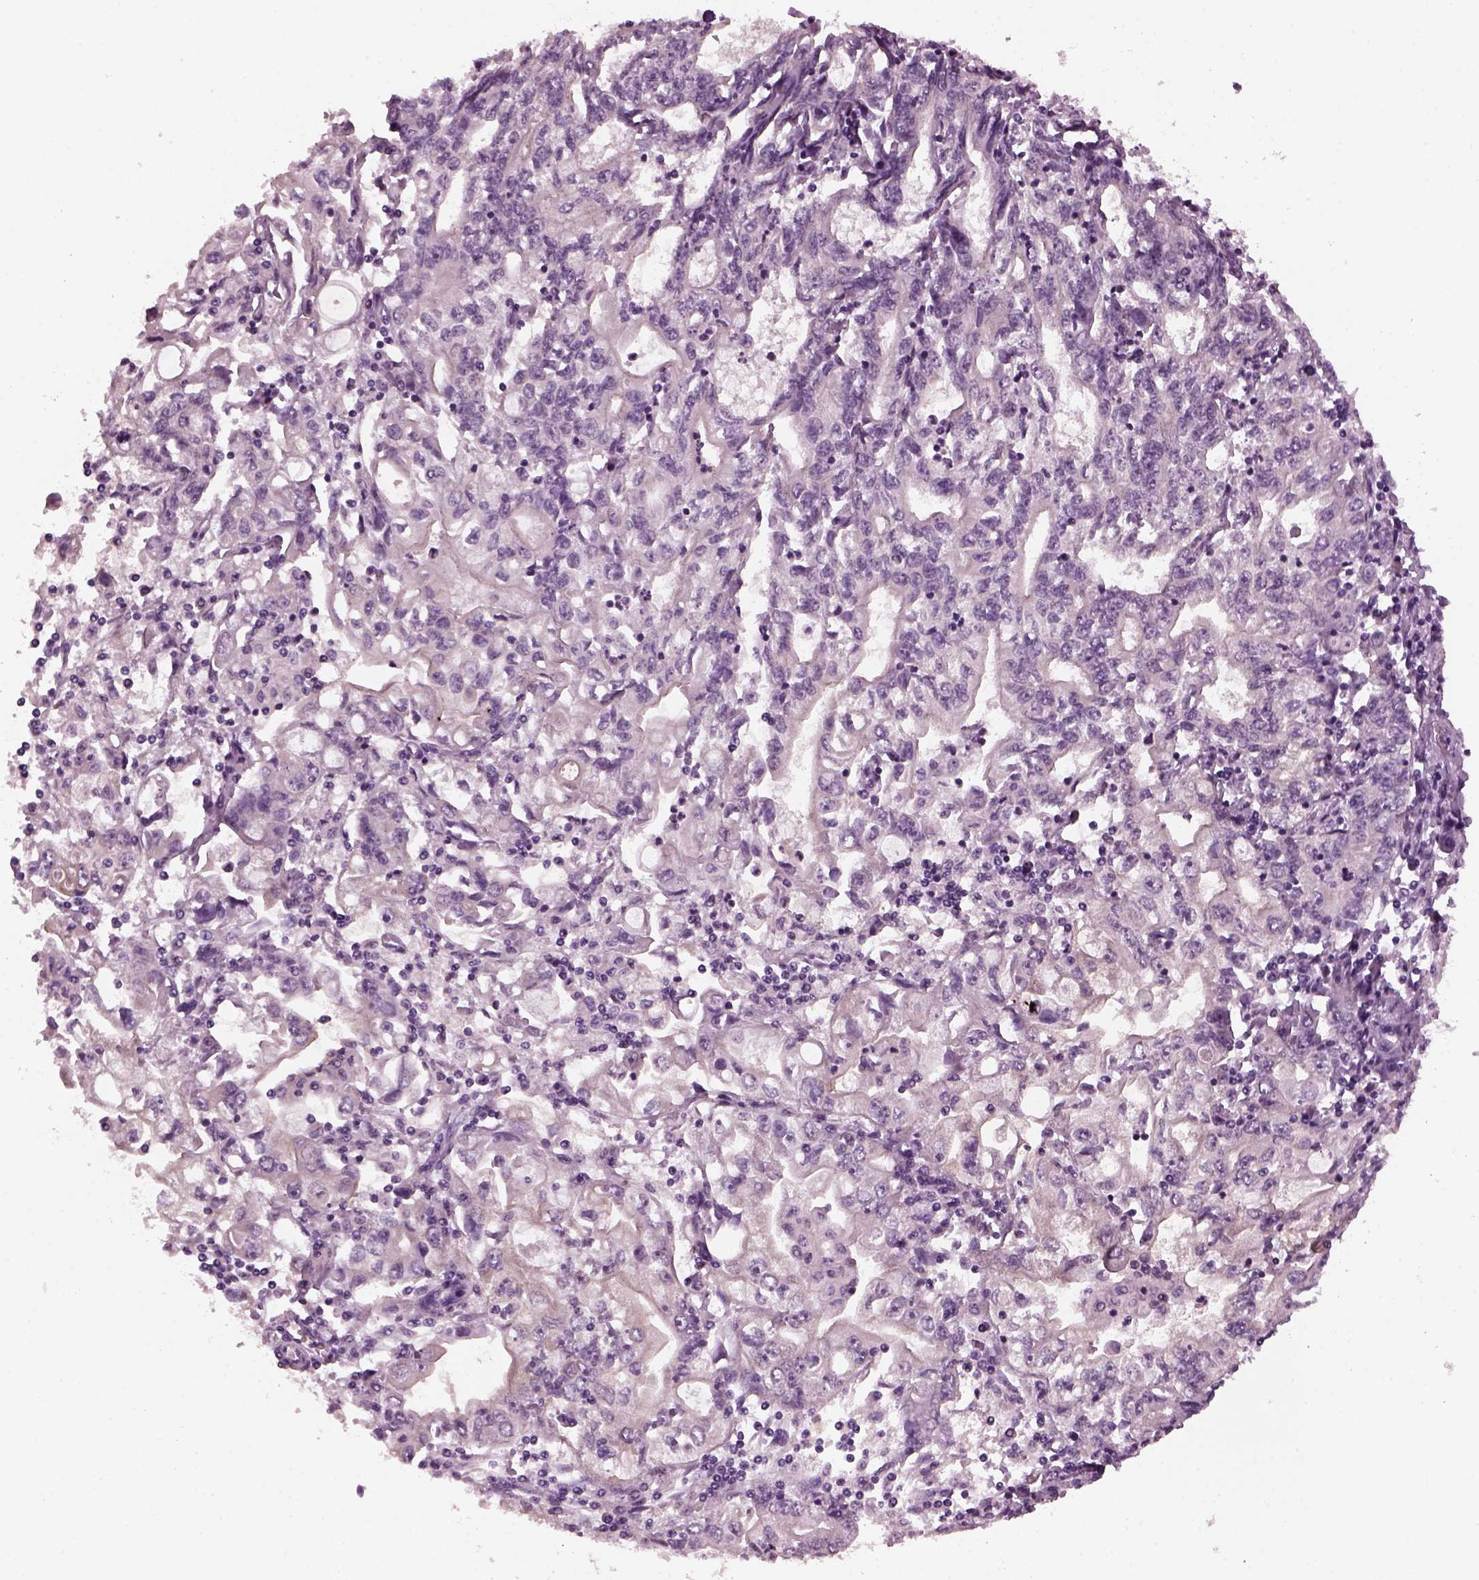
{"staining": {"intensity": "negative", "quantity": "none", "location": "none"}, "tissue": "stomach cancer", "cell_type": "Tumor cells", "image_type": "cancer", "snomed": [{"axis": "morphology", "description": "Adenocarcinoma, NOS"}, {"axis": "topography", "description": "Stomach, lower"}], "caption": "Micrograph shows no protein expression in tumor cells of stomach cancer (adenocarcinoma) tissue.", "gene": "SHTN1", "patient": {"sex": "female", "age": 72}}